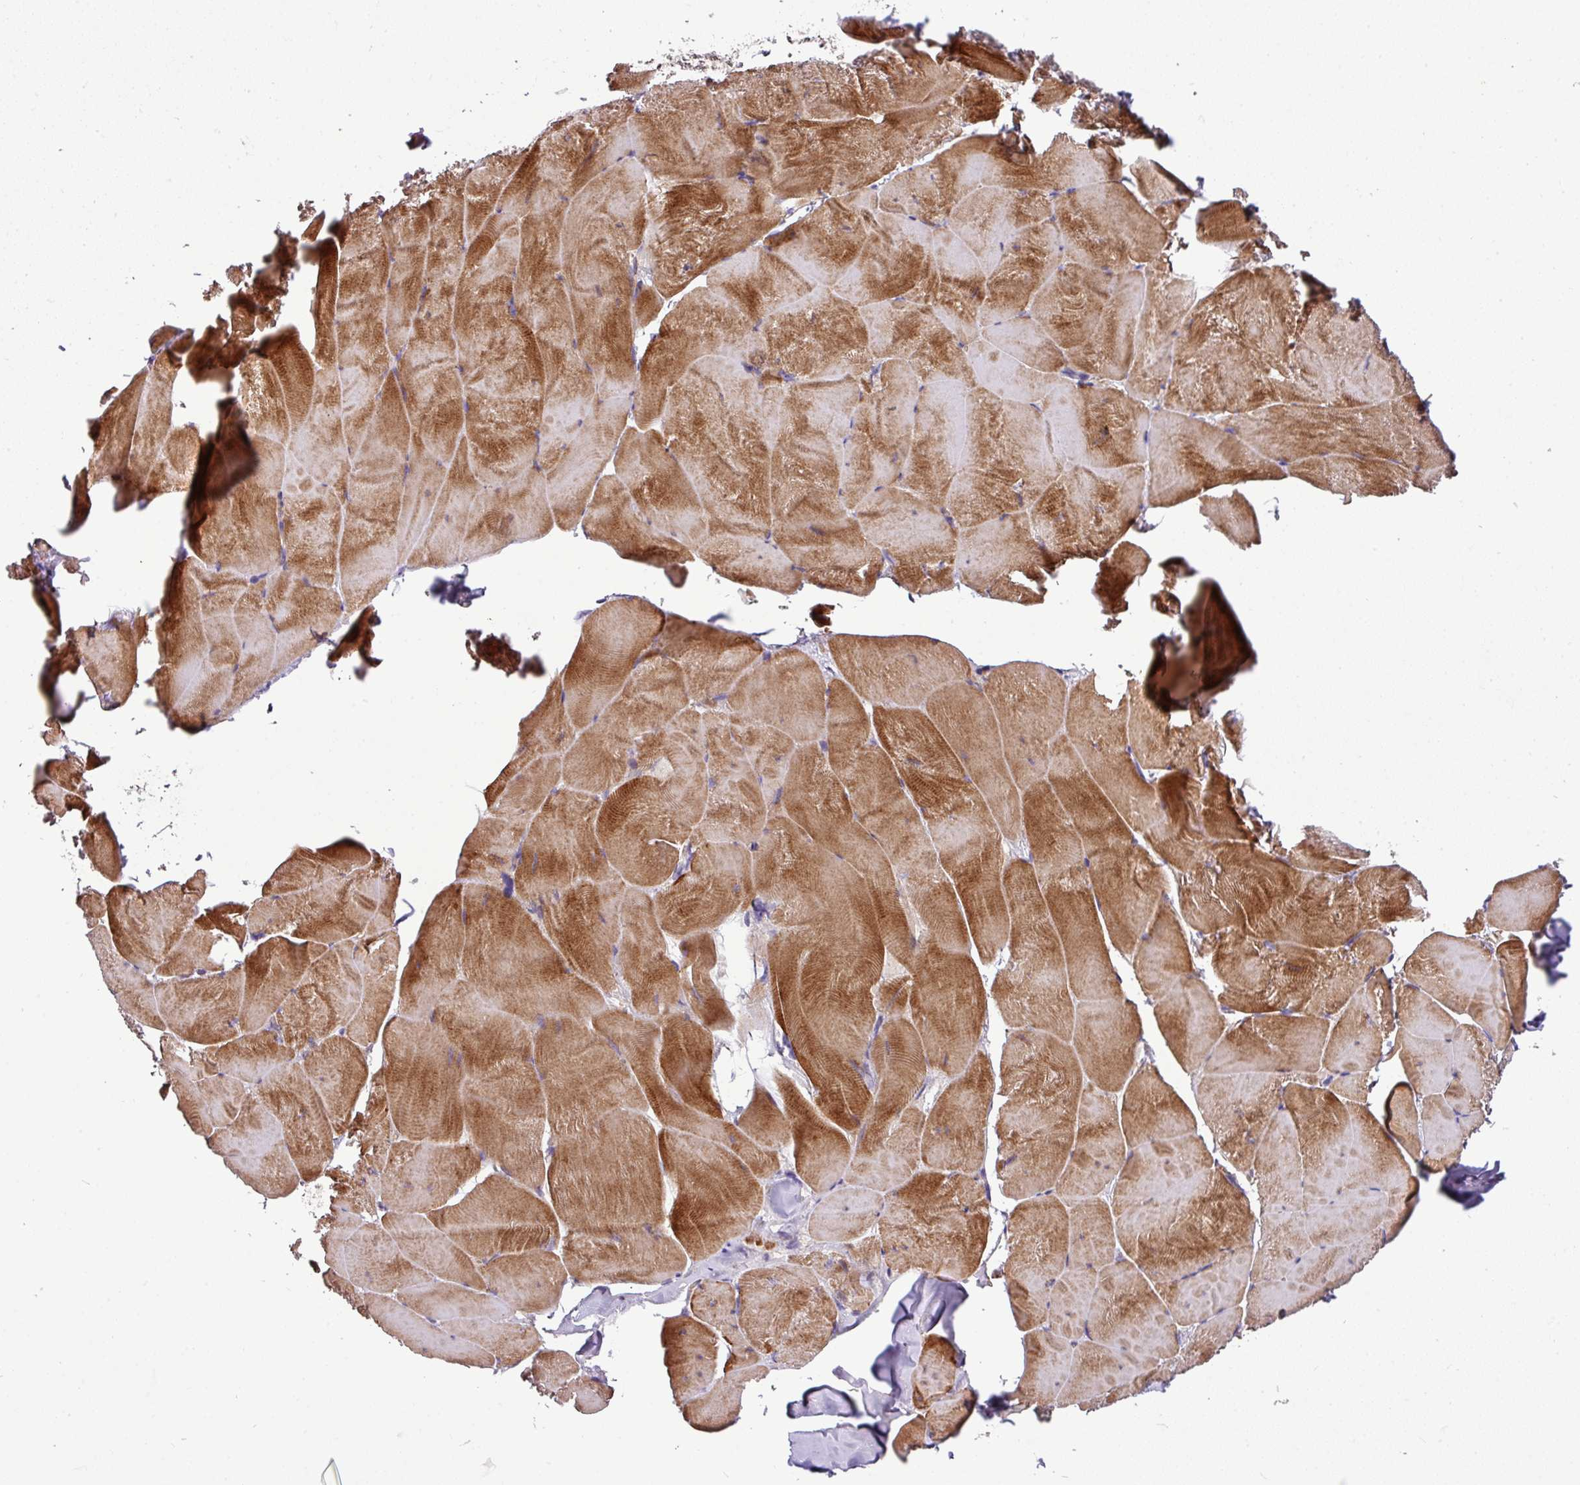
{"staining": {"intensity": "strong", "quantity": ">75%", "location": "cytoplasmic/membranous"}, "tissue": "skeletal muscle", "cell_type": "Myocytes", "image_type": "normal", "snomed": [{"axis": "morphology", "description": "Normal tissue, NOS"}, {"axis": "topography", "description": "Skeletal muscle"}], "caption": "Protein expression analysis of normal skeletal muscle shows strong cytoplasmic/membranous staining in about >75% of myocytes.", "gene": "CASS4", "patient": {"sex": "female", "age": 64}}